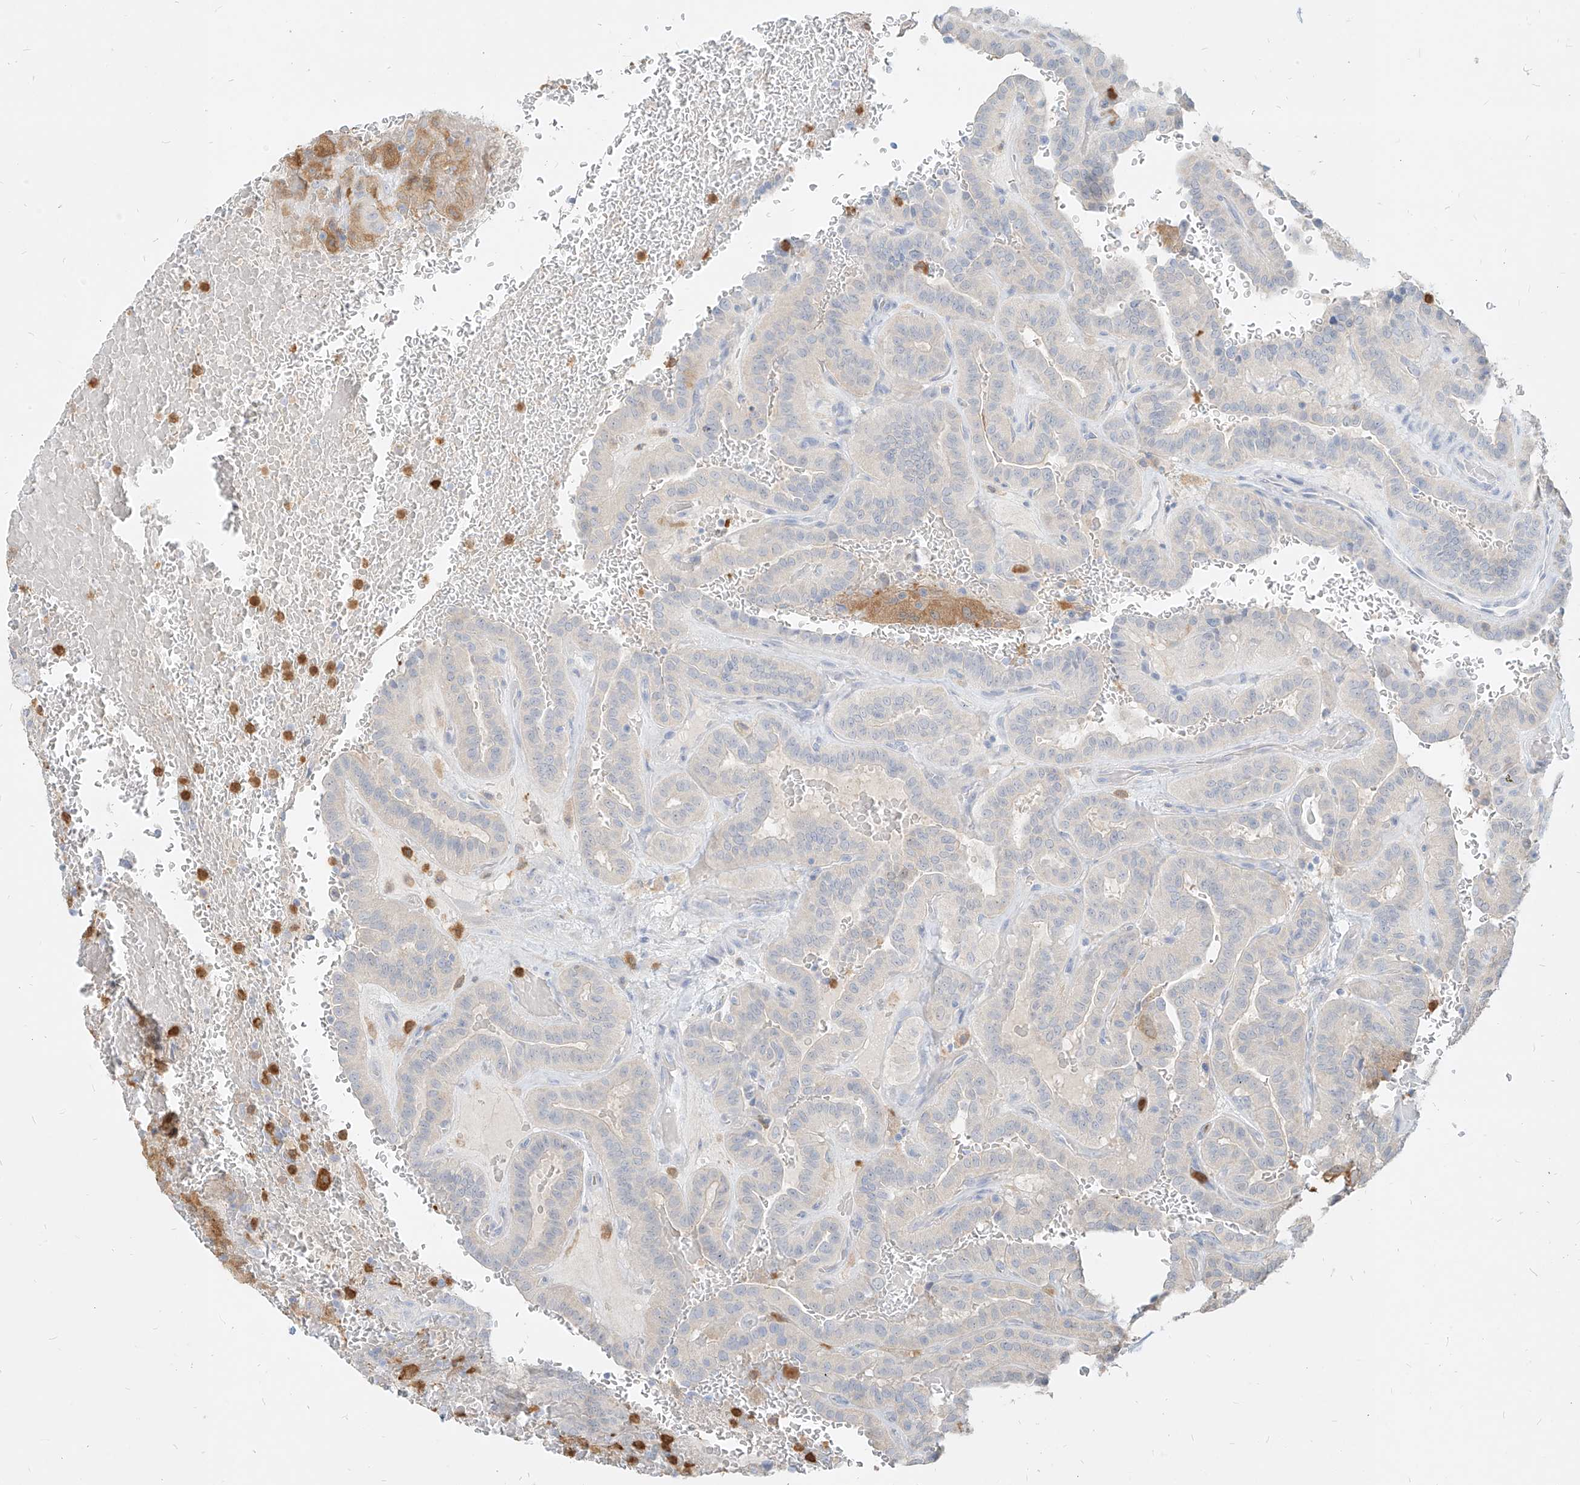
{"staining": {"intensity": "negative", "quantity": "none", "location": "none"}, "tissue": "thyroid cancer", "cell_type": "Tumor cells", "image_type": "cancer", "snomed": [{"axis": "morphology", "description": "Papillary adenocarcinoma, NOS"}, {"axis": "topography", "description": "Thyroid gland"}], "caption": "Photomicrograph shows no protein staining in tumor cells of thyroid cancer (papillary adenocarcinoma) tissue.", "gene": "PGD", "patient": {"sex": "male", "age": 77}}